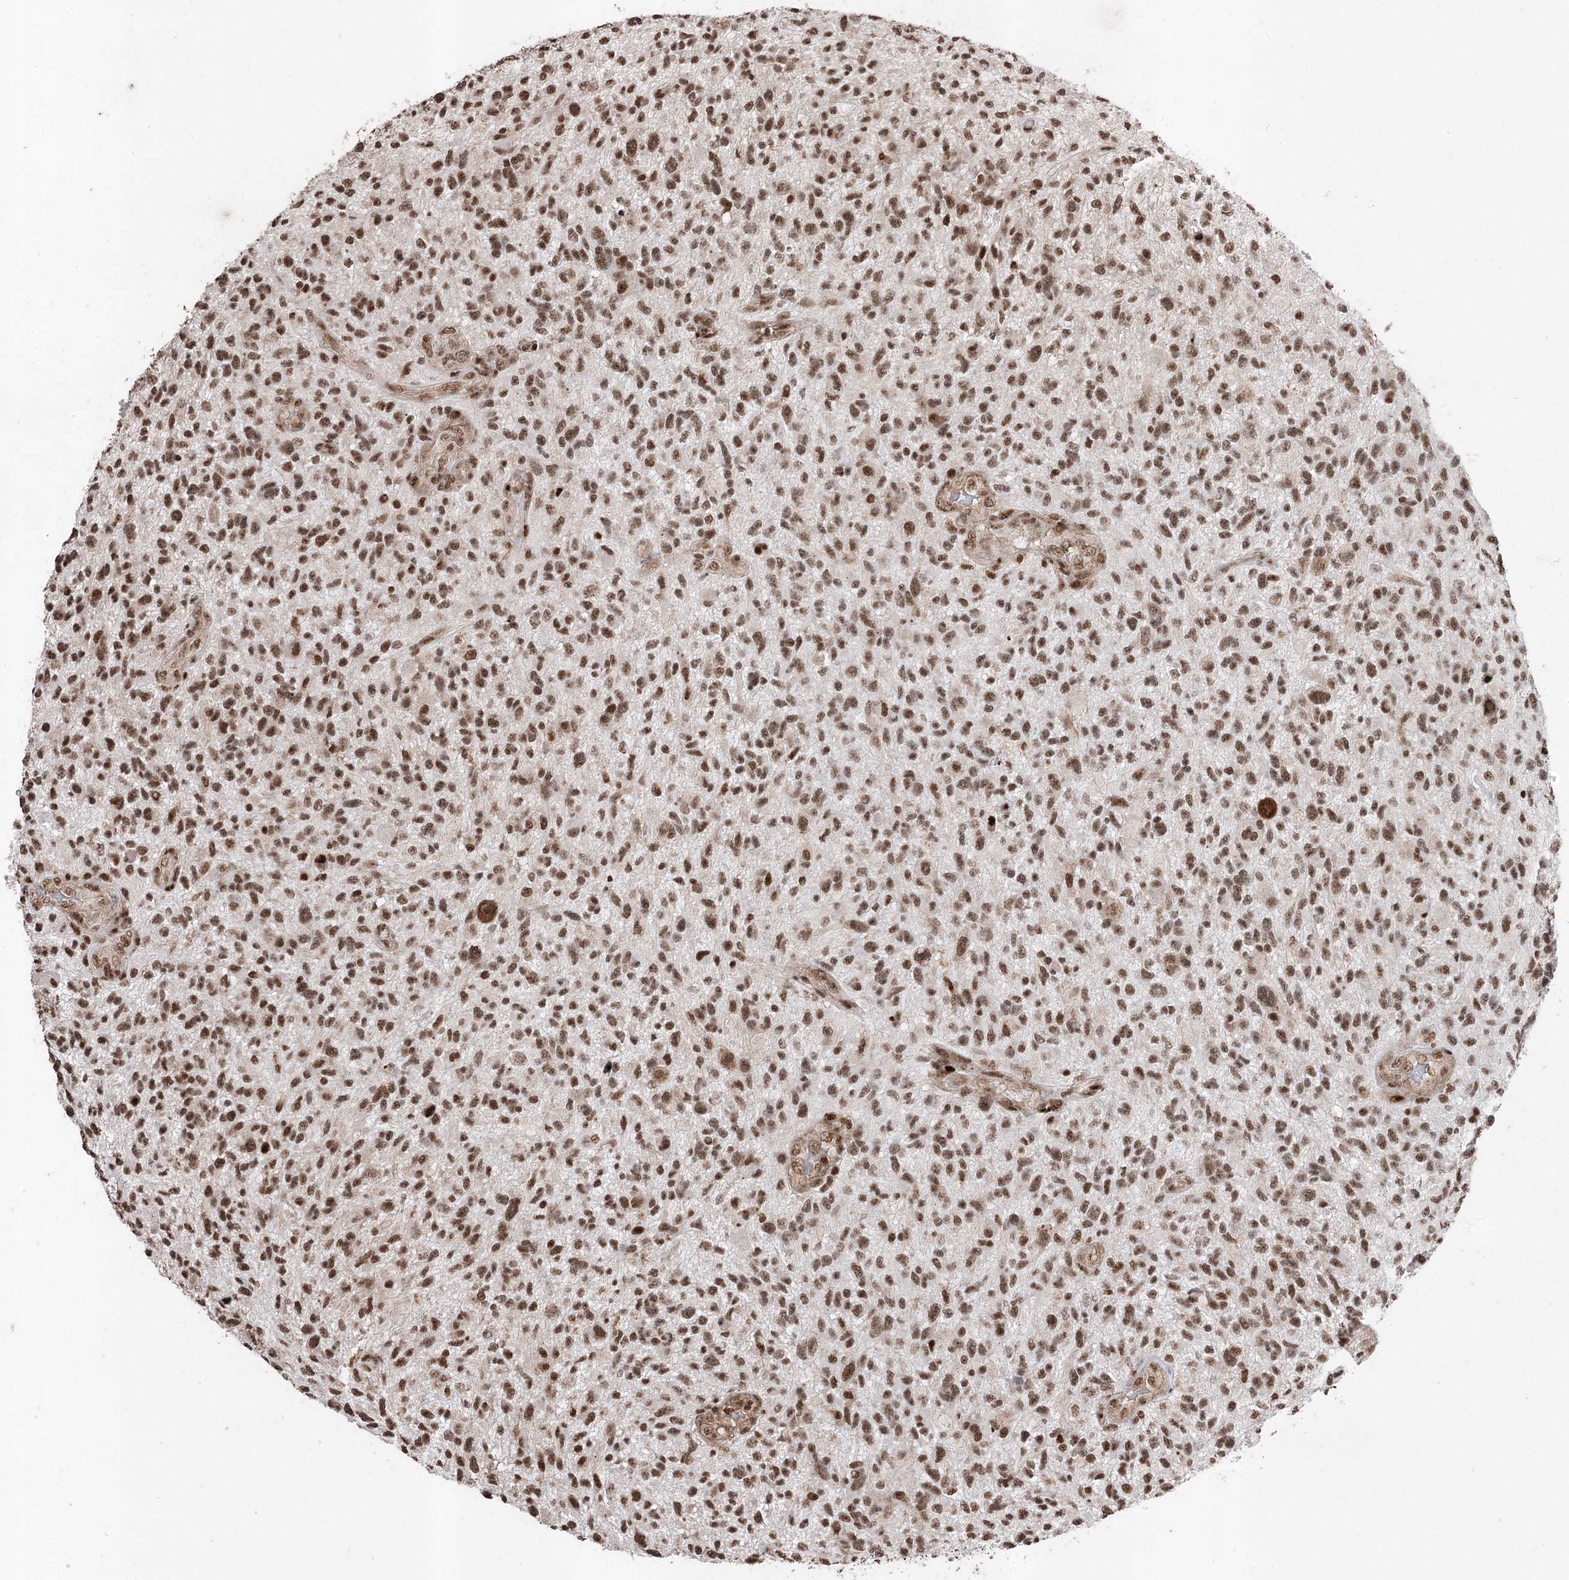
{"staining": {"intensity": "moderate", "quantity": ">75%", "location": "nuclear"}, "tissue": "glioma", "cell_type": "Tumor cells", "image_type": "cancer", "snomed": [{"axis": "morphology", "description": "Glioma, malignant, High grade"}, {"axis": "topography", "description": "Brain"}], "caption": "Glioma stained with immunohistochemistry (IHC) exhibits moderate nuclear positivity in approximately >75% of tumor cells.", "gene": "PDCD4", "patient": {"sex": "male", "age": 47}}